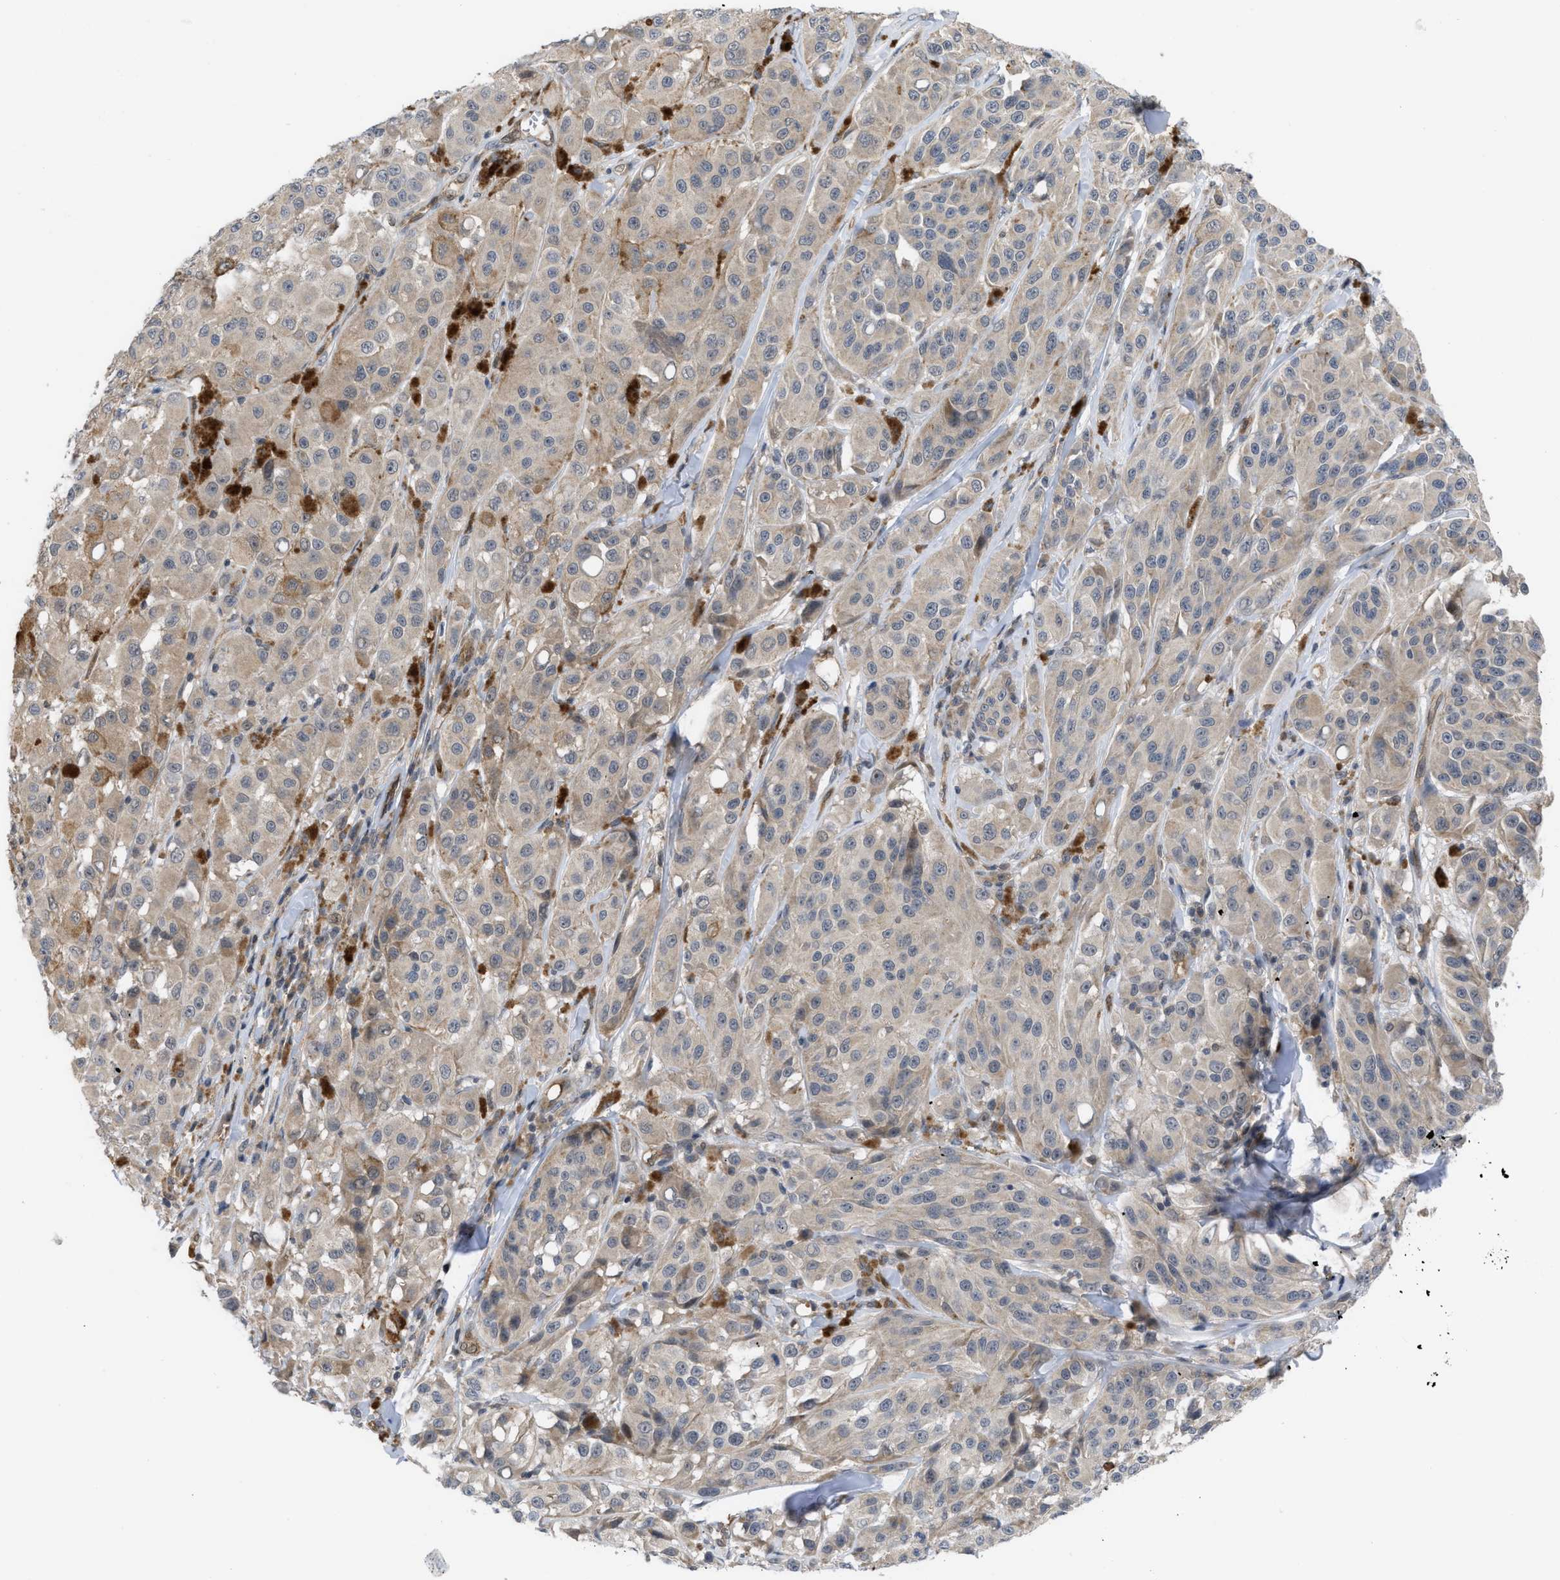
{"staining": {"intensity": "weak", "quantity": ">75%", "location": "cytoplasmic/membranous"}, "tissue": "melanoma", "cell_type": "Tumor cells", "image_type": "cancer", "snomed": [{"axis": "morphology", "description": "Malignant melanoma, NOS"}, {"axis": "topography", "description": "Skin"}], "caption": "Immunohistochemistry image of neoplastic tissue: human melanoma stained using immunohistochemistry (IHC) exhibits low levels of weak protein expression localized specifically in the cytoplasmic/membranous of tumor cells, appearing as a cytoplasmic/membranous brown color.", "gene": "LDAF1", "patient": {"sex": "male", "age": 84}}